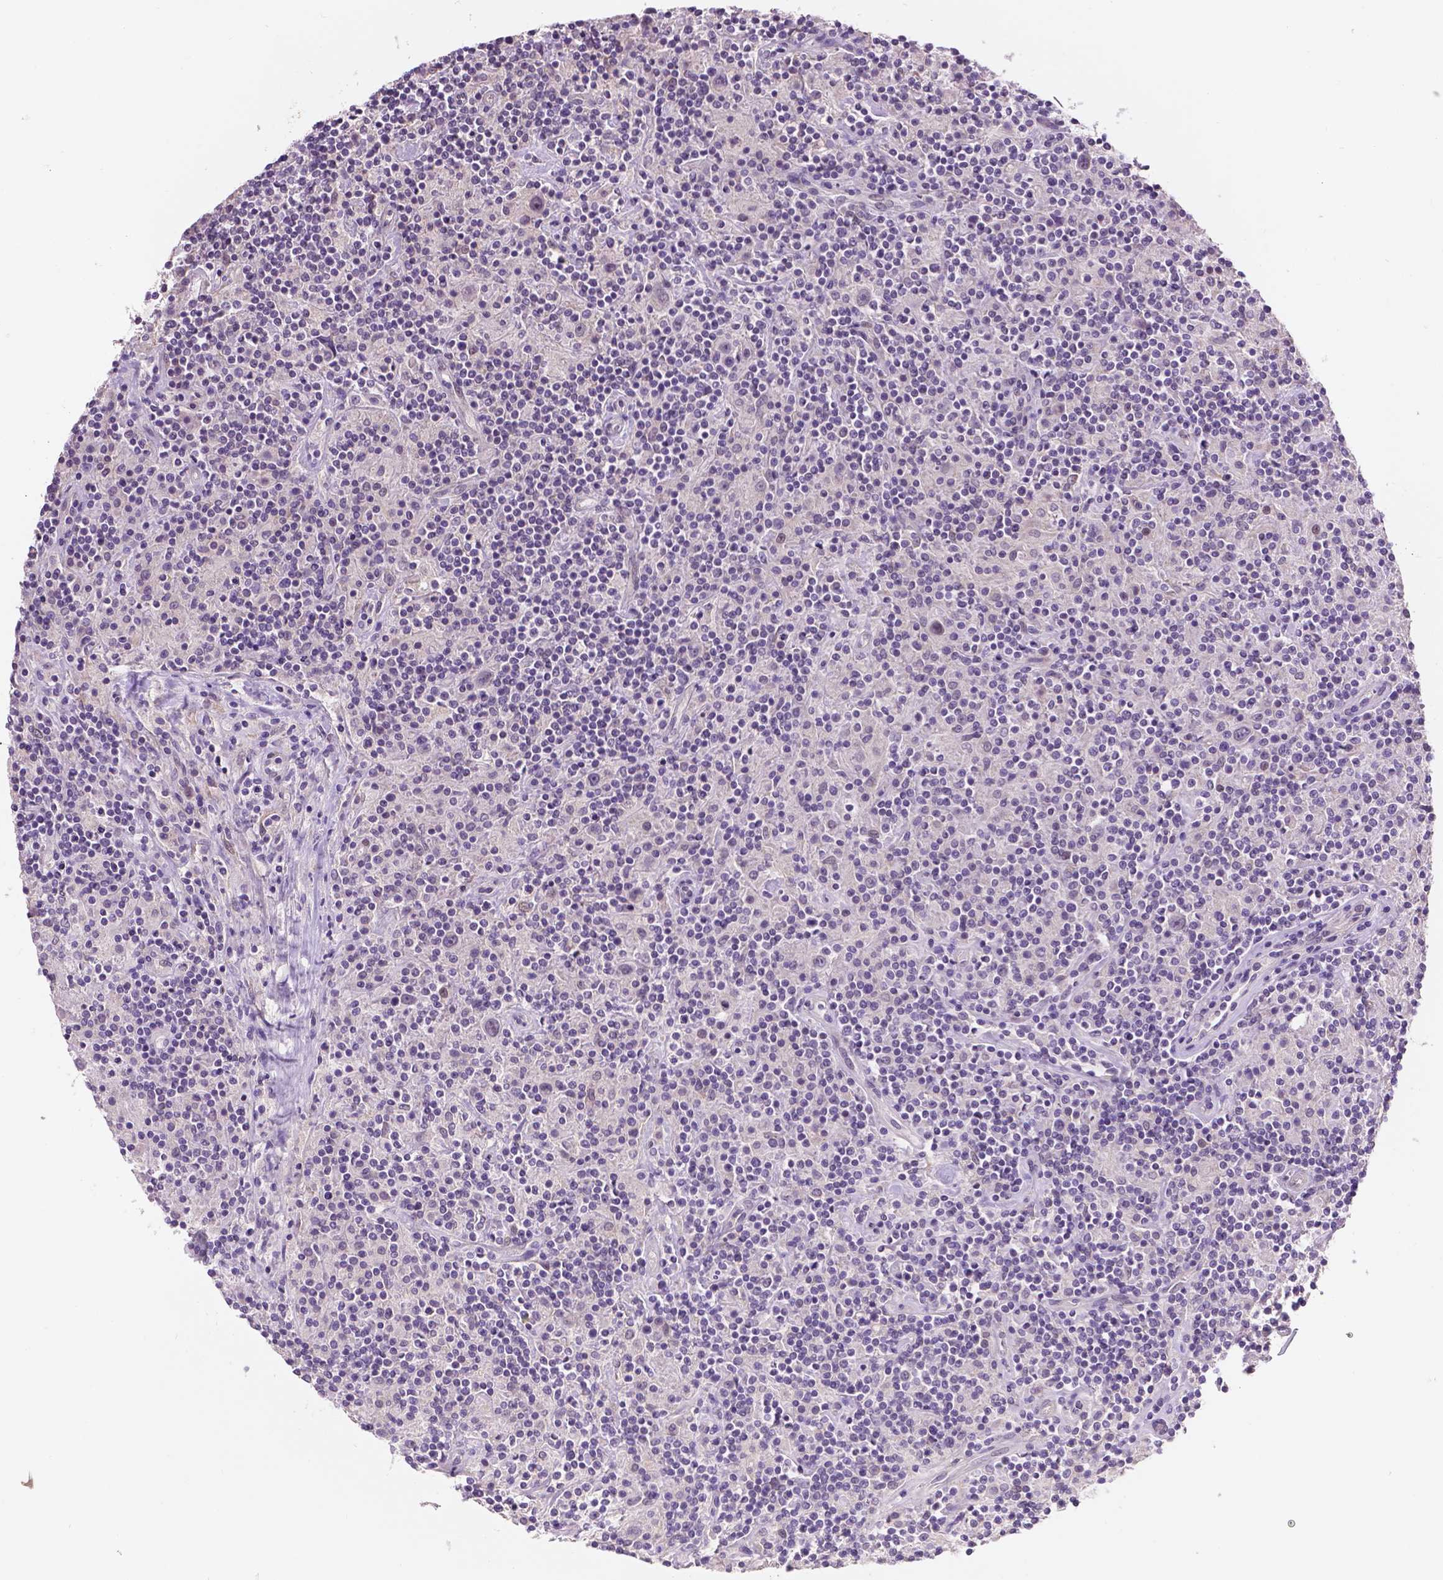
{"staining": {"intensity": "negative", "quantity": "none", "location": "none"}, "tissue": "lymphoma", "cell_type": "Tumor cells", "image_type": "cancer", "snomed": [{"axis": "morphology", "description": "Hodgkin's disease, NOS"}, {"axis": "topography", "description": "Lymph node"}], "caption": "The photomicrograph exhibits no significant positivity in tumor cells of Hodgkin's disease.", "gene": "GXYLT2", "patient": {"sex": "male", "age": 70}}